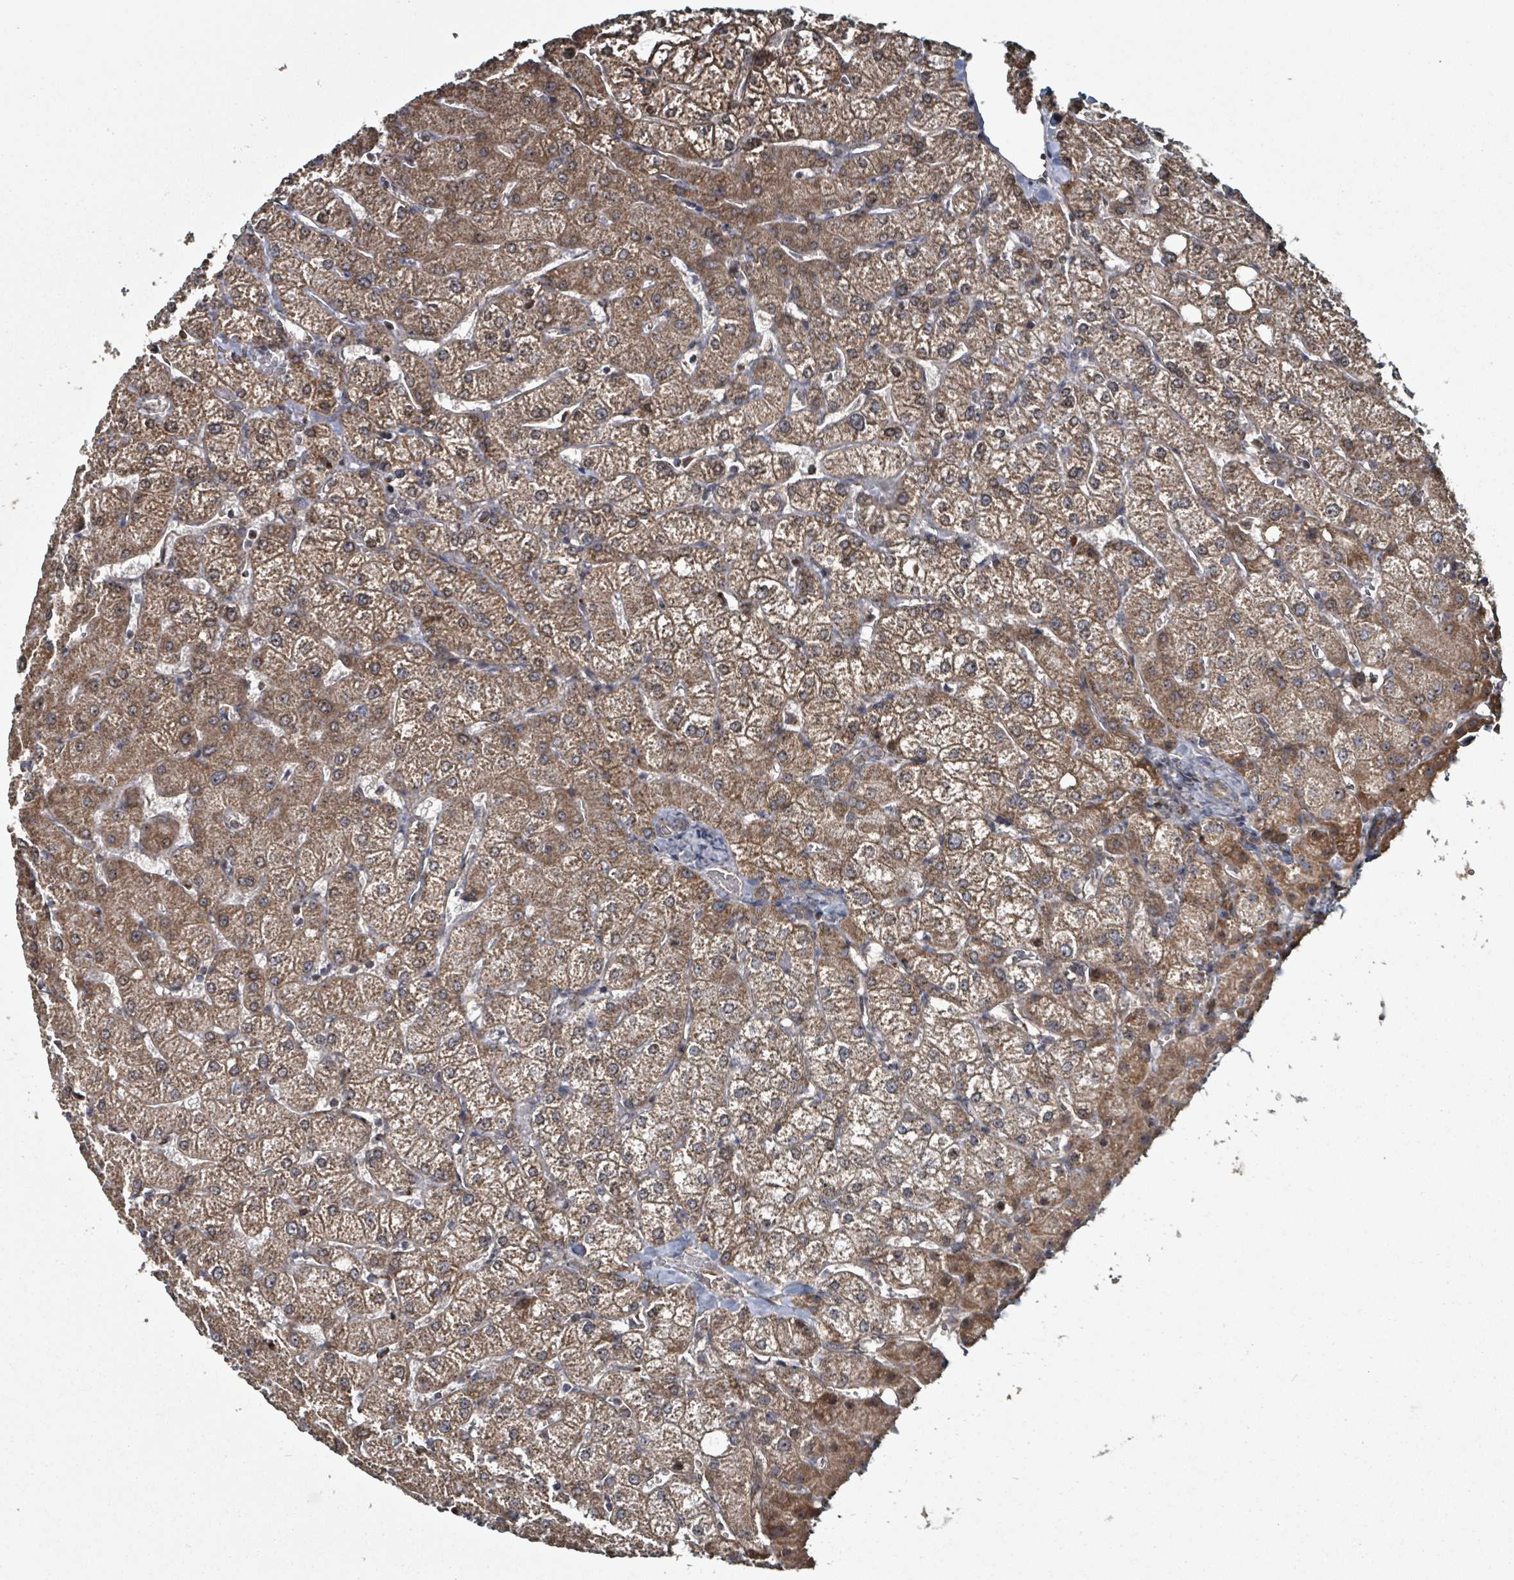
{"staining": {"intensity": "weak", "quantity": "<25%", "location": "cytoplasmic/membranous"}, "tissue": "liver", "cell_type": "Cholangiocytes", "image_type": "normal", "snomed": [{"axis": "morphology", "description": "Normal tissue, NOS"}, {"axis": "topography", "description": "Liver"}], "caption": "Micrograph shows no significant protein staining in cholangiocytes of benign liver. (DAB immunohistochemistry, high magnification).", "gene": "MRPL4", "patient": {"sex": "female", "age": 54}}